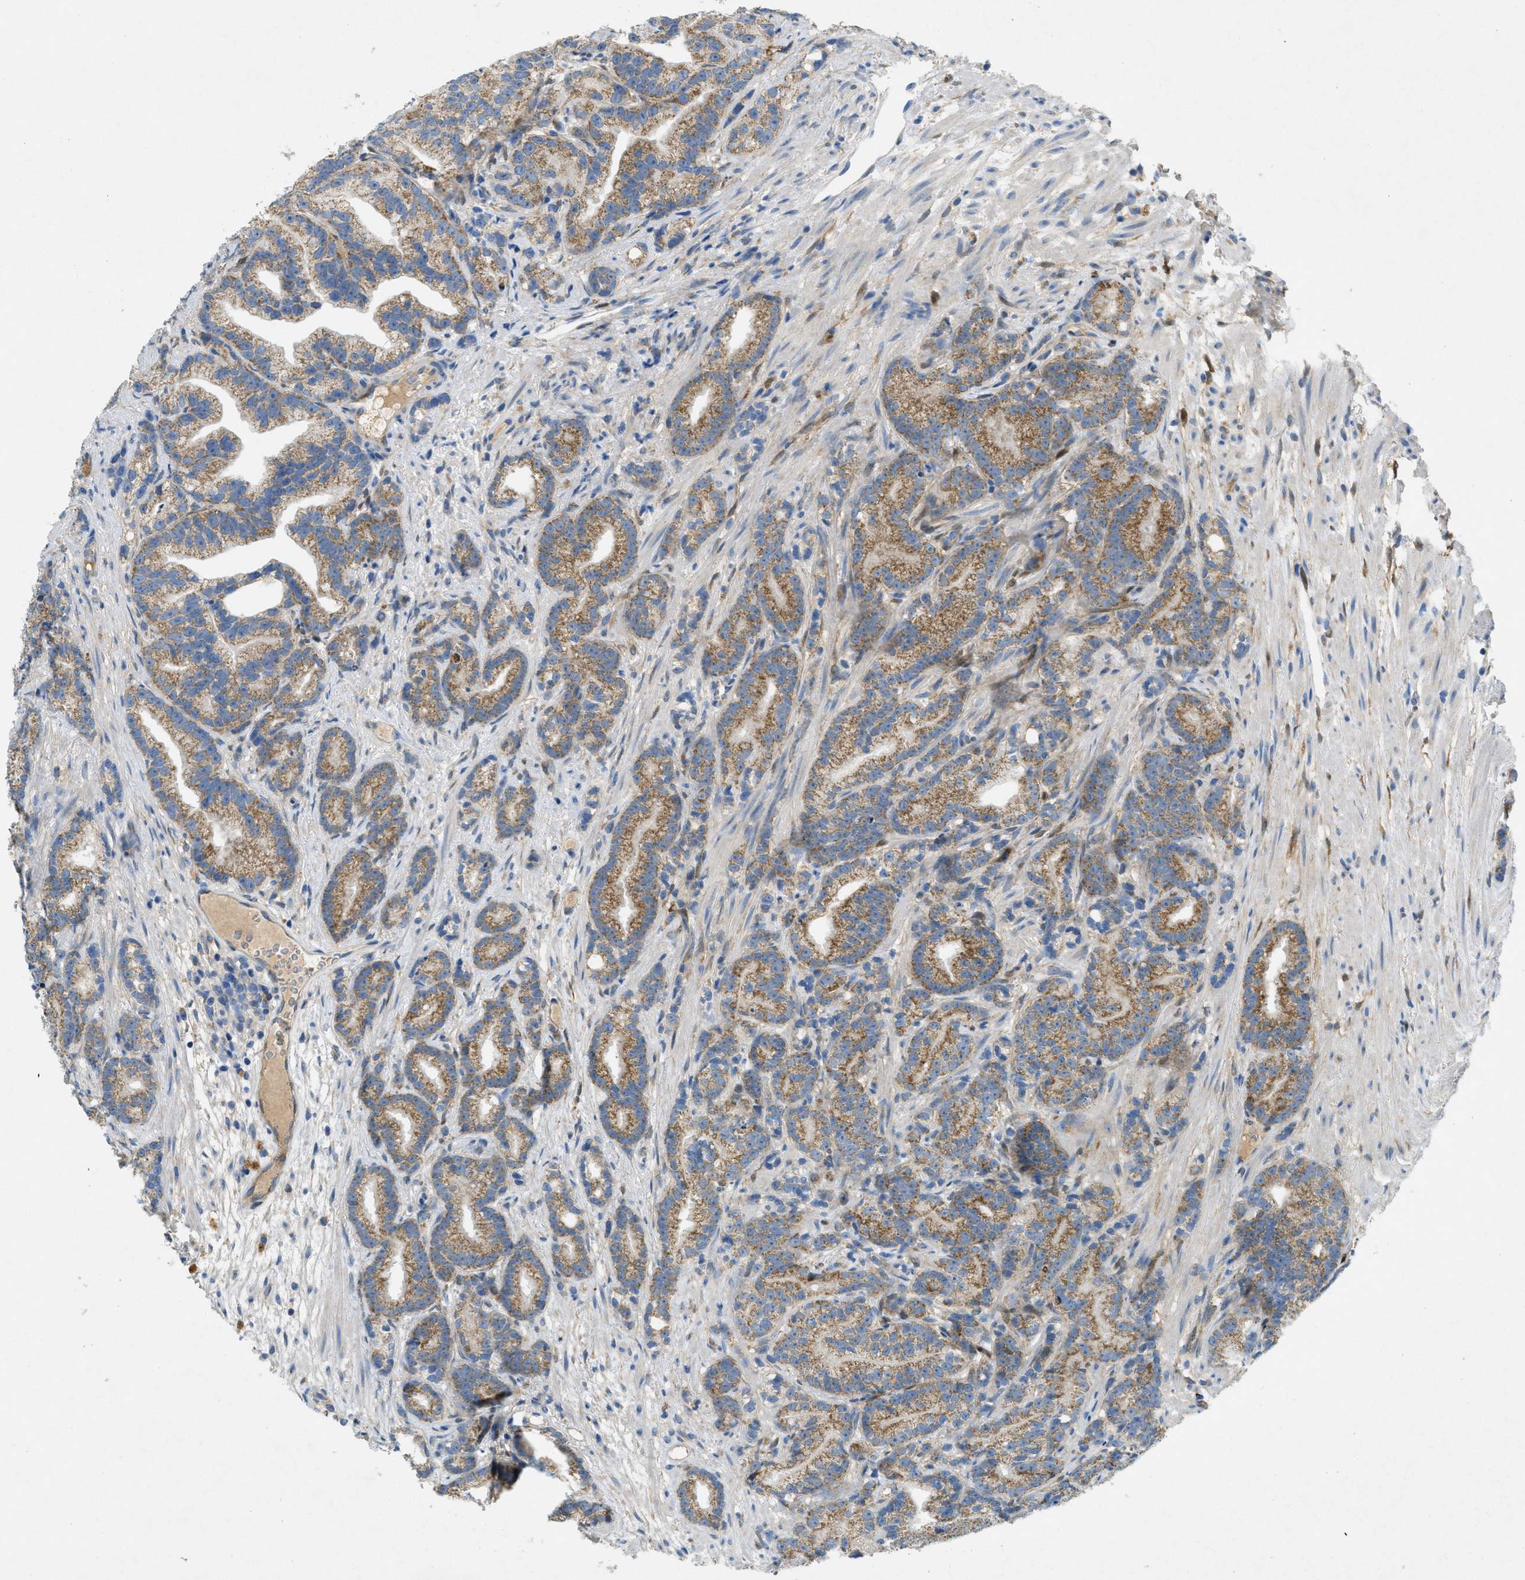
{"staining": {"intensity": "moderate", "quantity": ">75%", "location": "cytoplasmic/membranous"}, "tissue": "prostate cancer", "cell_type": "Tumor cells", "image_type": "cancer", "snomed": [{"axis": "morphology", "description": "Adenocarcinoma, Low grade"}, {"axis": "topography", "description": "Prostate"}], "caption": "Tumor cells show moderate cytoplasmic/membranous staining in approximately >75% of cells in prostate adenocarcinoma (low-grade). Immunohistochemistry (ihc) stains the protein in brown and the nuclei are stained blue.", "gene": "CYGB", "patient": {"sex": "male", "age": 89}}